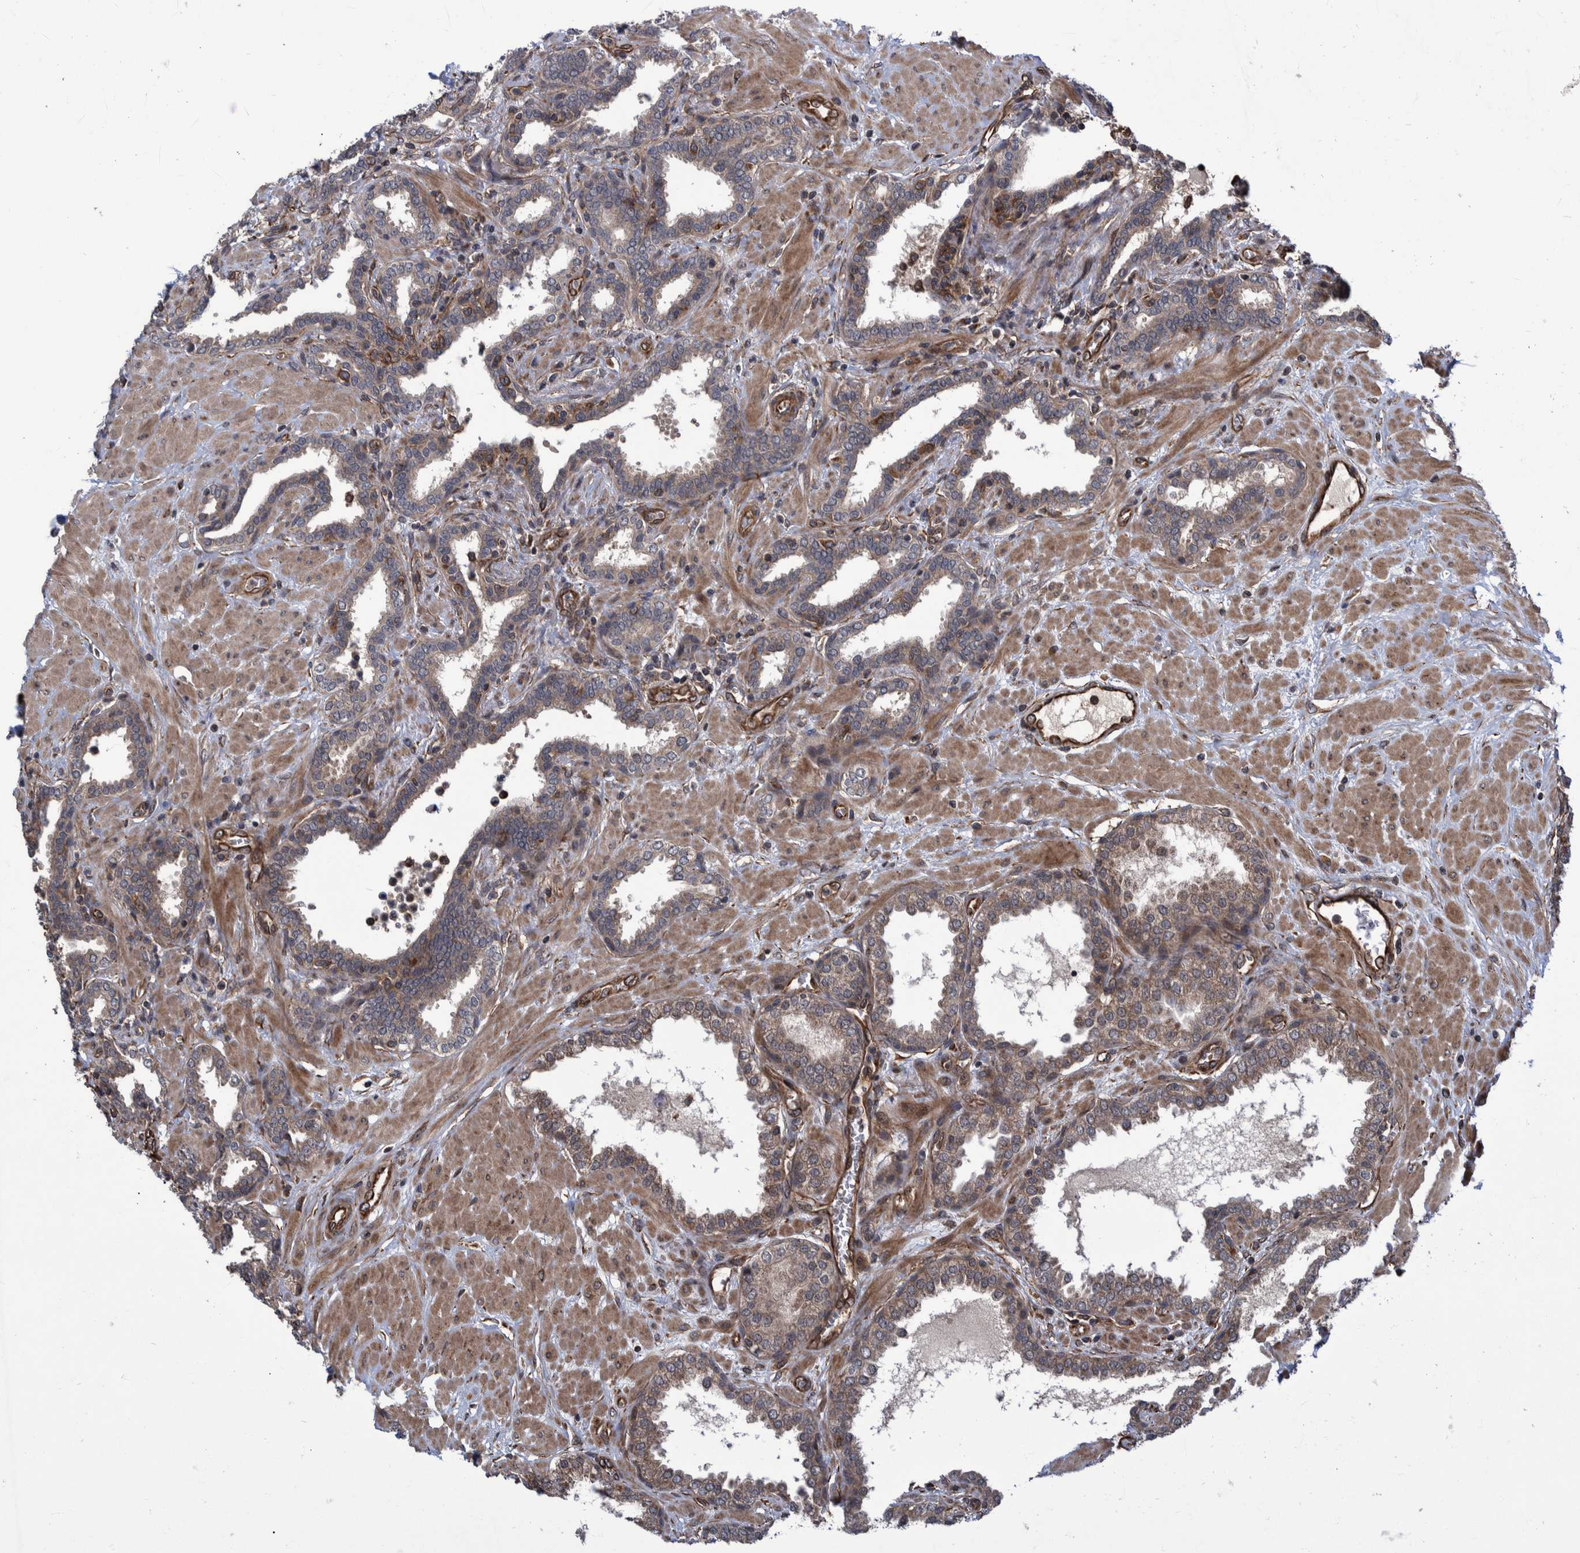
{"staining": {"intensity": "moderate", "quantity": "25%-75%", "location": "cytoplasmic/membranous"}, "tissue": "prostate", "cell_type": "Glandular cells", "image_type": "normal", "snomed": [{"axis": "morphology", "description": "Normal tissue, NOS"}, {"axis": "topography", "description": "Prostate"}], "caption": "This micrograph displays immunohistochemistry staining of benign human prostate, with medium moderate cytoplasmic/membranous staining in about 25%-75% of glandular cells.", "gene": "TNFRSF10B", "patient": {"sex": "male", "age": 51}}